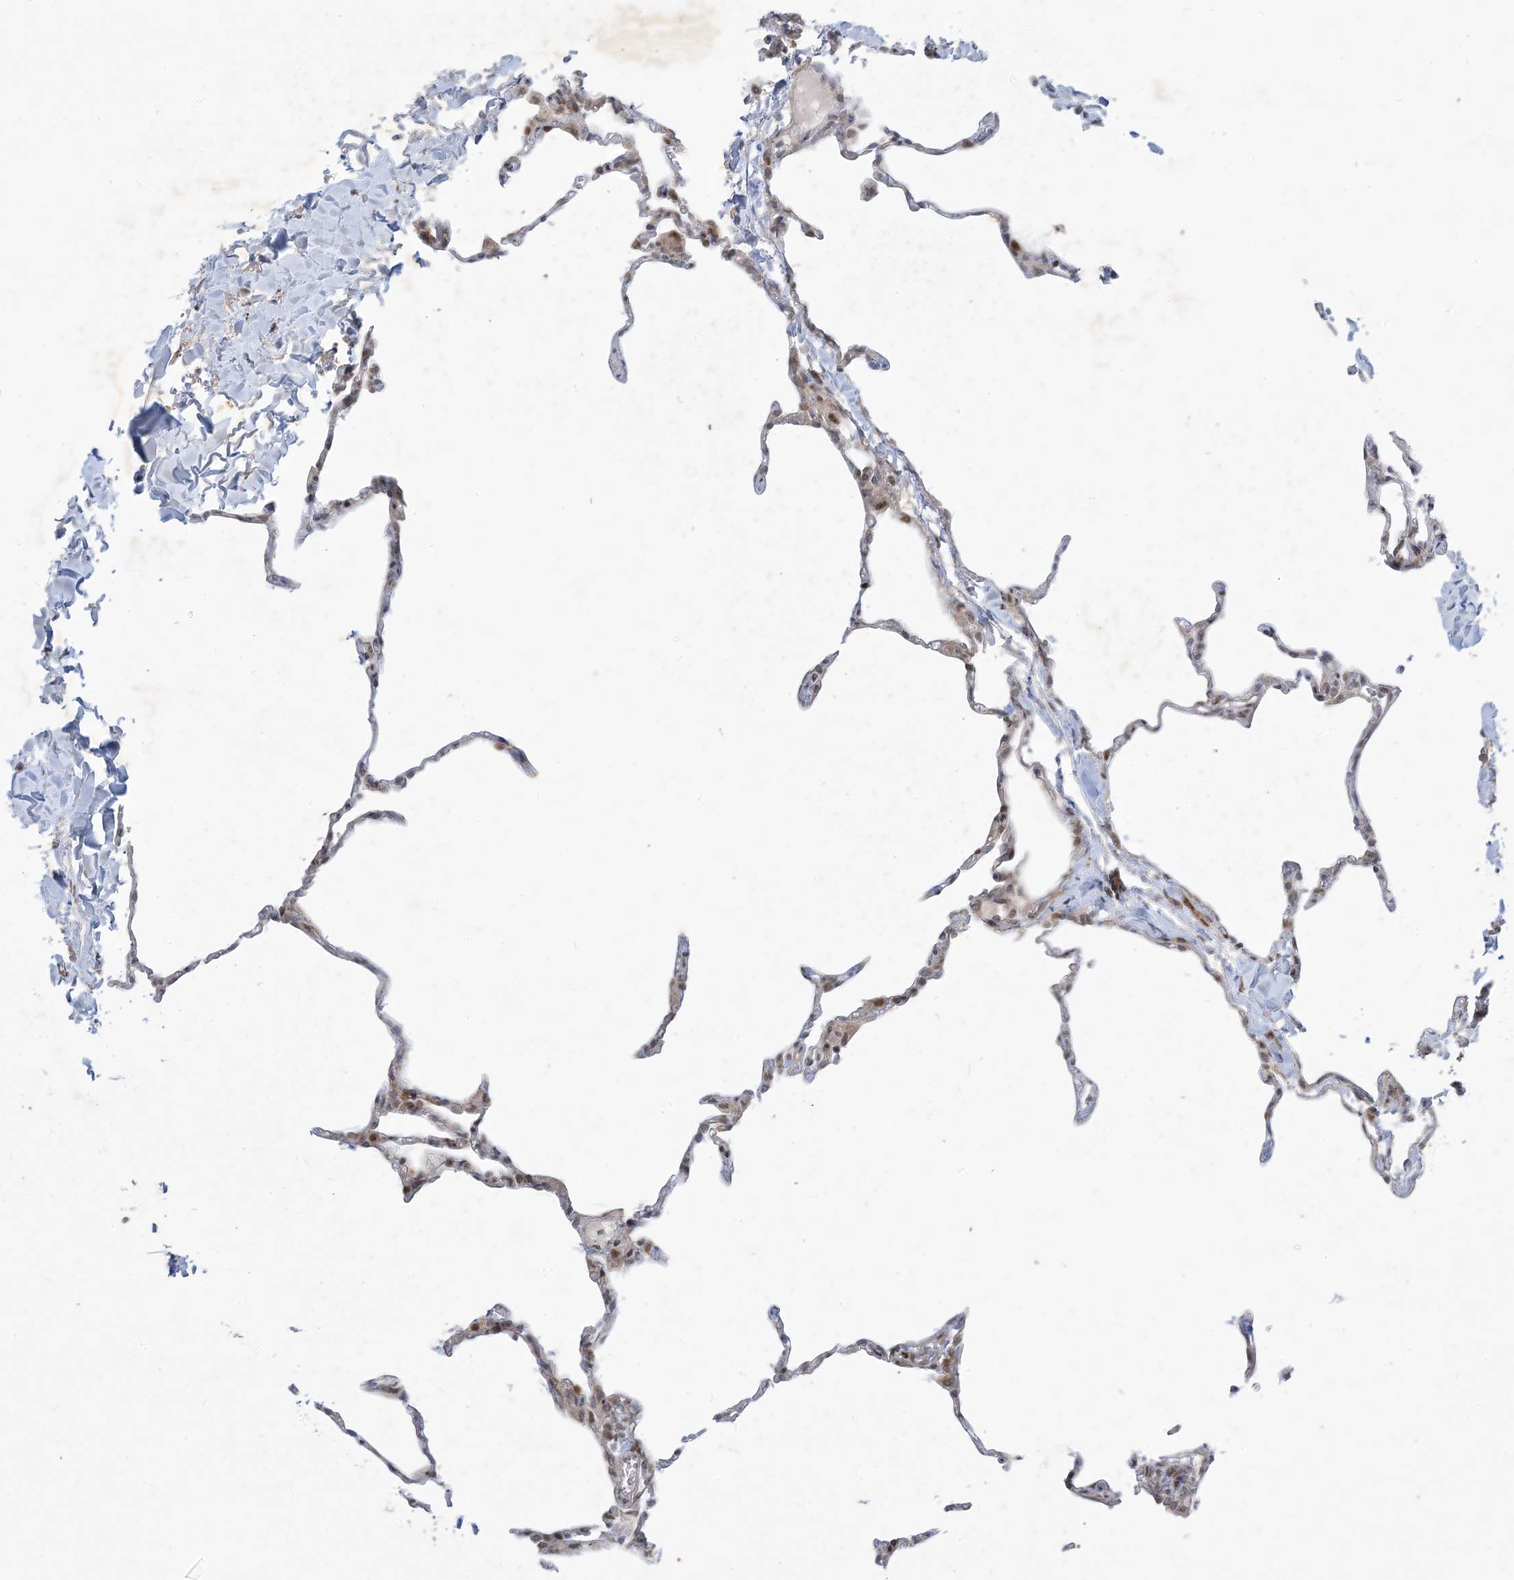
{"staining": {"intensity": "moderate", "quantity": "<25%", "location": "nuclear"}, "tissue": "lung", "cell_type": "Alveolar cells", "image_type": "normal", "snomed": [{"axis": "morphology", "description": "Normal tissue, NOS"}, {"axis": "topography", "description": "Lung"}], "caption": "This photomicrograph shows normal lung stained with immunohistochemistry to label a protein in brown. The nuclear of alveolar cells show moderate positivity for the protein. Nuclei are counter-stained blue.", "gene": "SOGA3", "patient": {"sex": "male", "age": 20}}